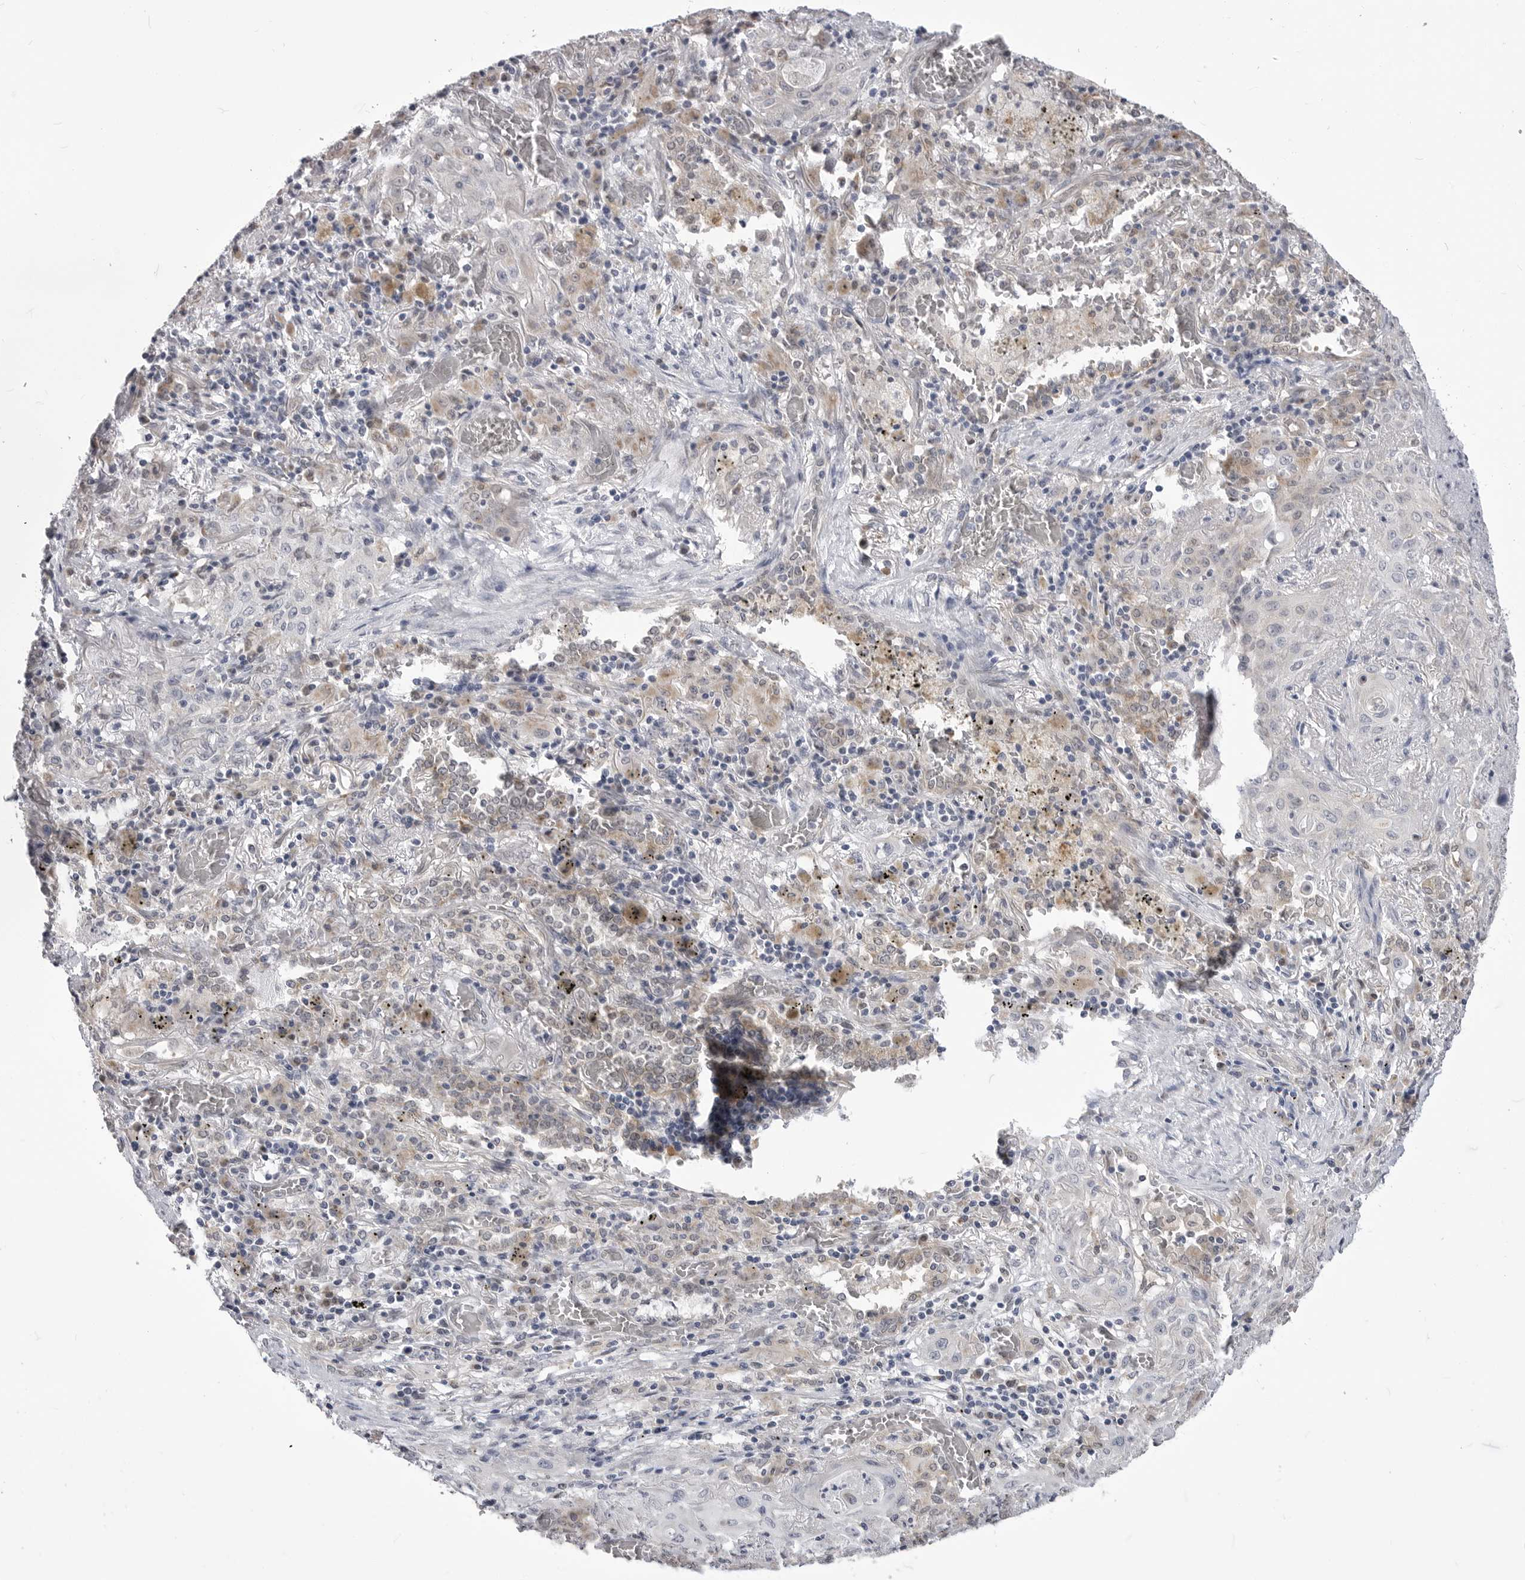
{"staining": {"intensity": "negative", "quantity": "none", "location": "none"}, "tissue": "lung cancer", "cell_type": "Tumor cells", "image_type": "cancer", "snomed": [{"axis": "morphology", "description": "Squamous cell carcinoma, NOS"}, {"axis": "topography", "description": "Lung"}], "caption": "Immunohistochemistry of human squamous cell carcinoma (lung) displays no expression in tumor cells.", "gene": "FH", "patient": {"sex": "female", "age": 47}}